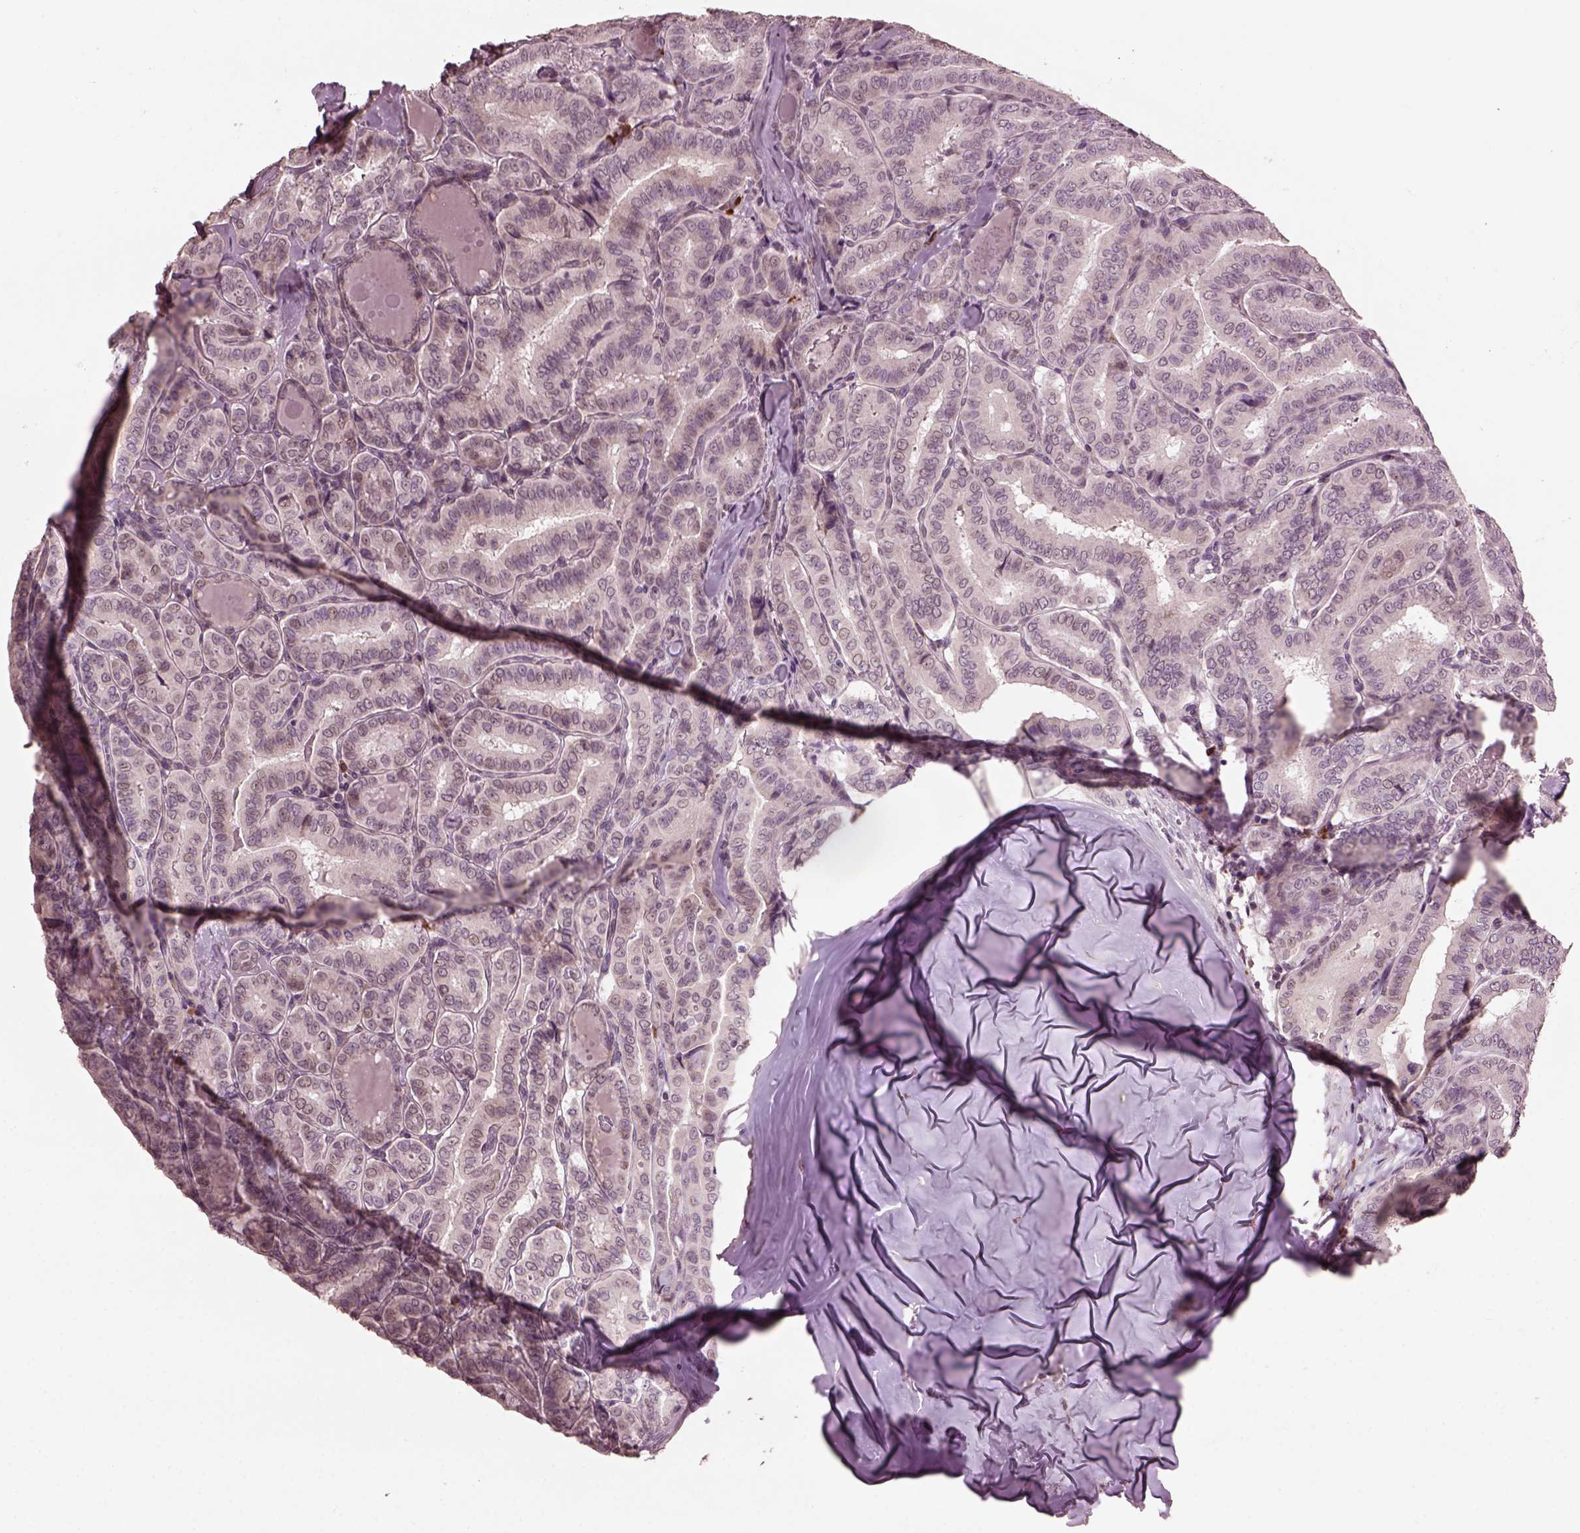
{"staining": {"intensity": "negative", "quantity": "none", "location": "none"}, "tissue": "thyroid cancer", "cell_type": "Tumor cells", "image_type": "cancer", "snomed": [{"axis": "morphology", "description": "Papillary adenocarcinoma, NOS"}, {"axis": "morphology", "description": "Papillary adenoma metastatic"}, {"axis": "topography", "description": "Thyroid gland"}], "caption": "Tumor cells are negative for protein expression in human thyroid cancer. Nuclei are stained in blue.", "gene": "IL18RAP", "patient": {"sex": "female", "age": 50}}